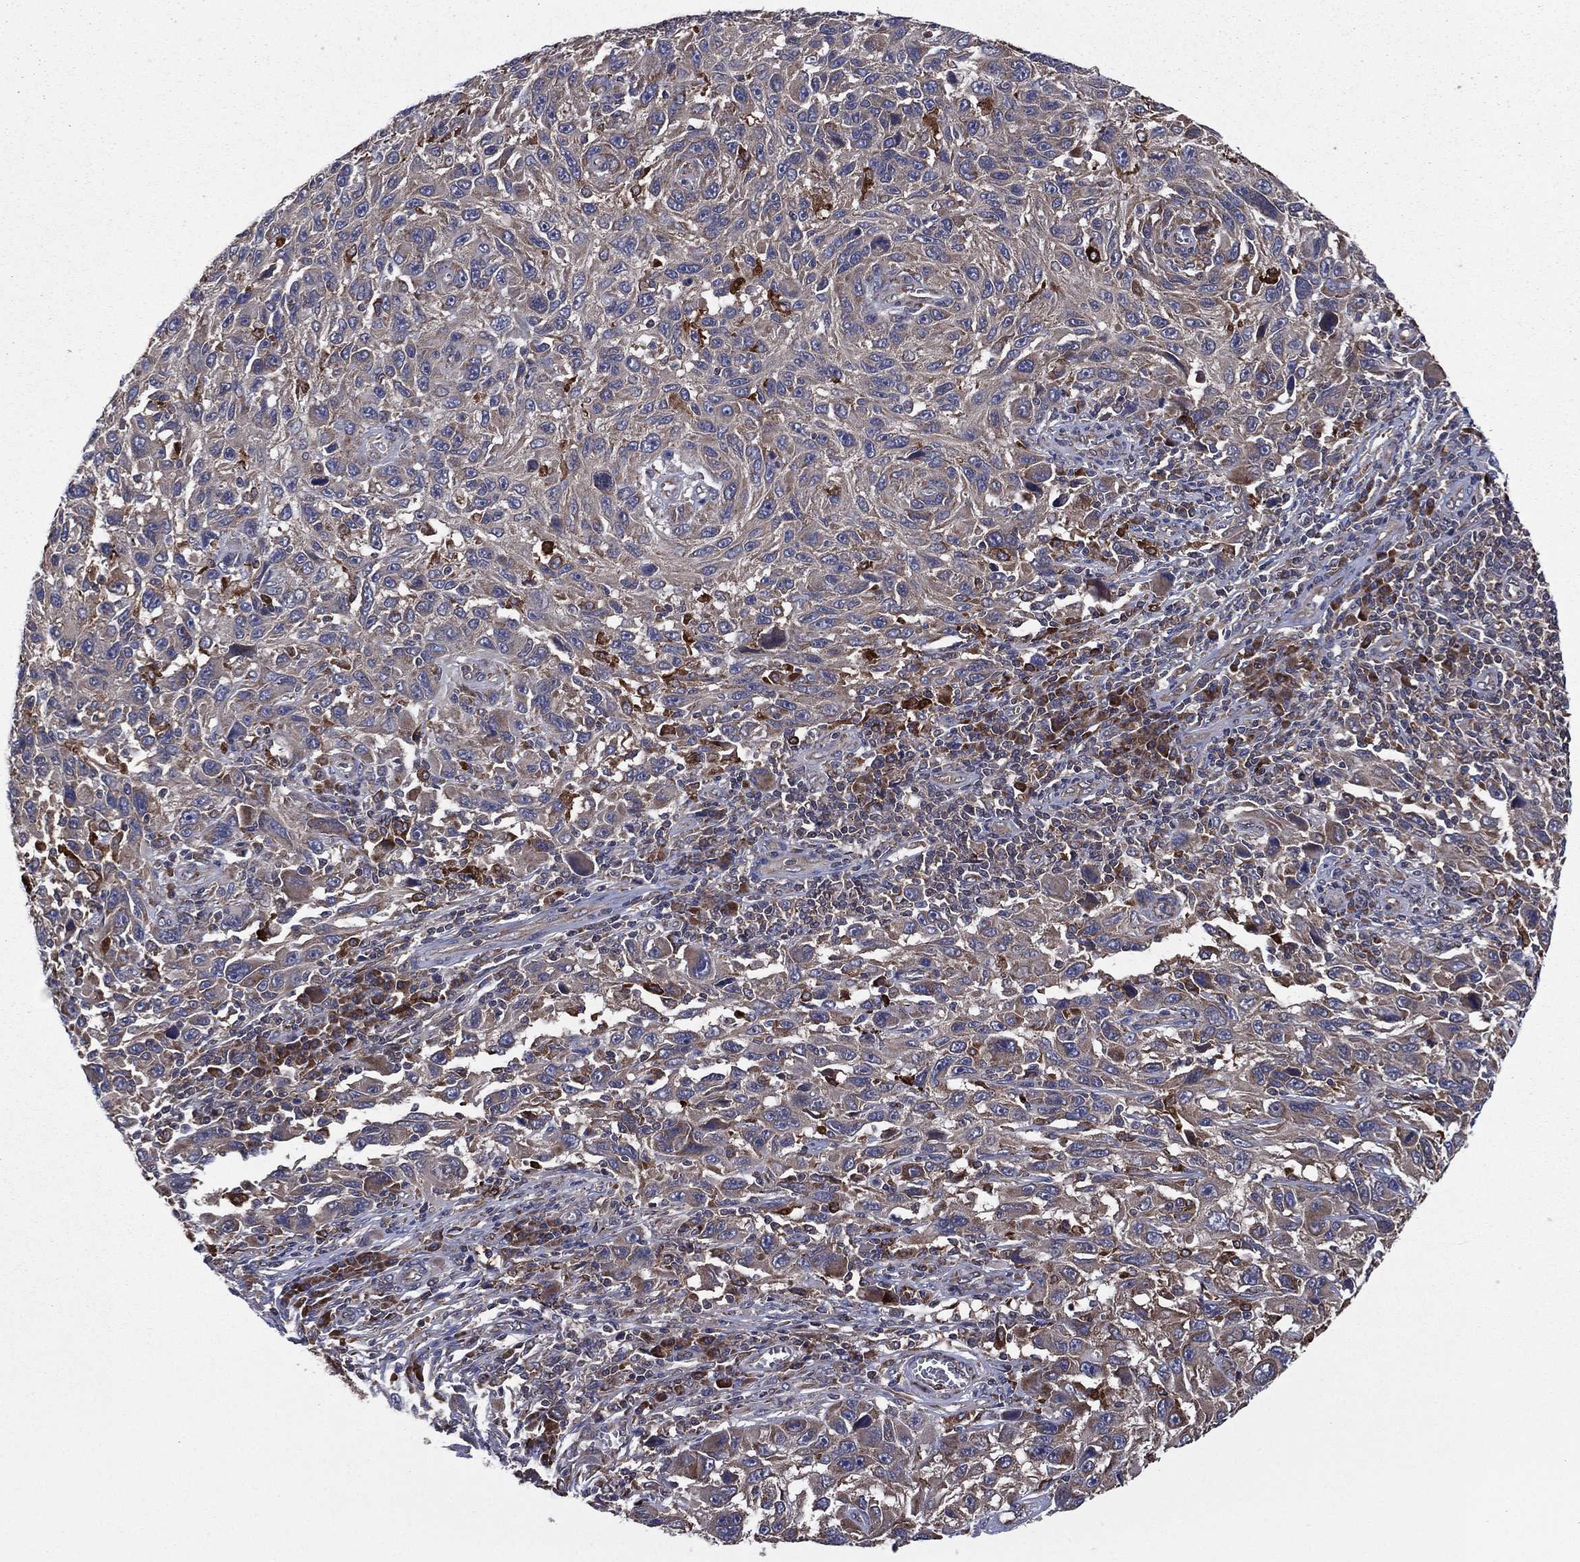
{"staining": {"intensity": "moderate", "quantity": "25%-75%", "location": "cytoplasmic/membranous"}, "tissue": "melanoma", "cell_type": "Tumor cells", "image_type": "cancer", "snomed": [{"axis": "morphology", "description": "Malignant melanoma, NOS"}, {"axis": "topography", "description": "Skin"}], "caption": "Melanoma stained with IHC shows moderate cytoplasmic/membranous positivity in about 25%-75% of tumor cells.", "gene": "C2orf76", "patient": {"sex": "male", "age": 53}}